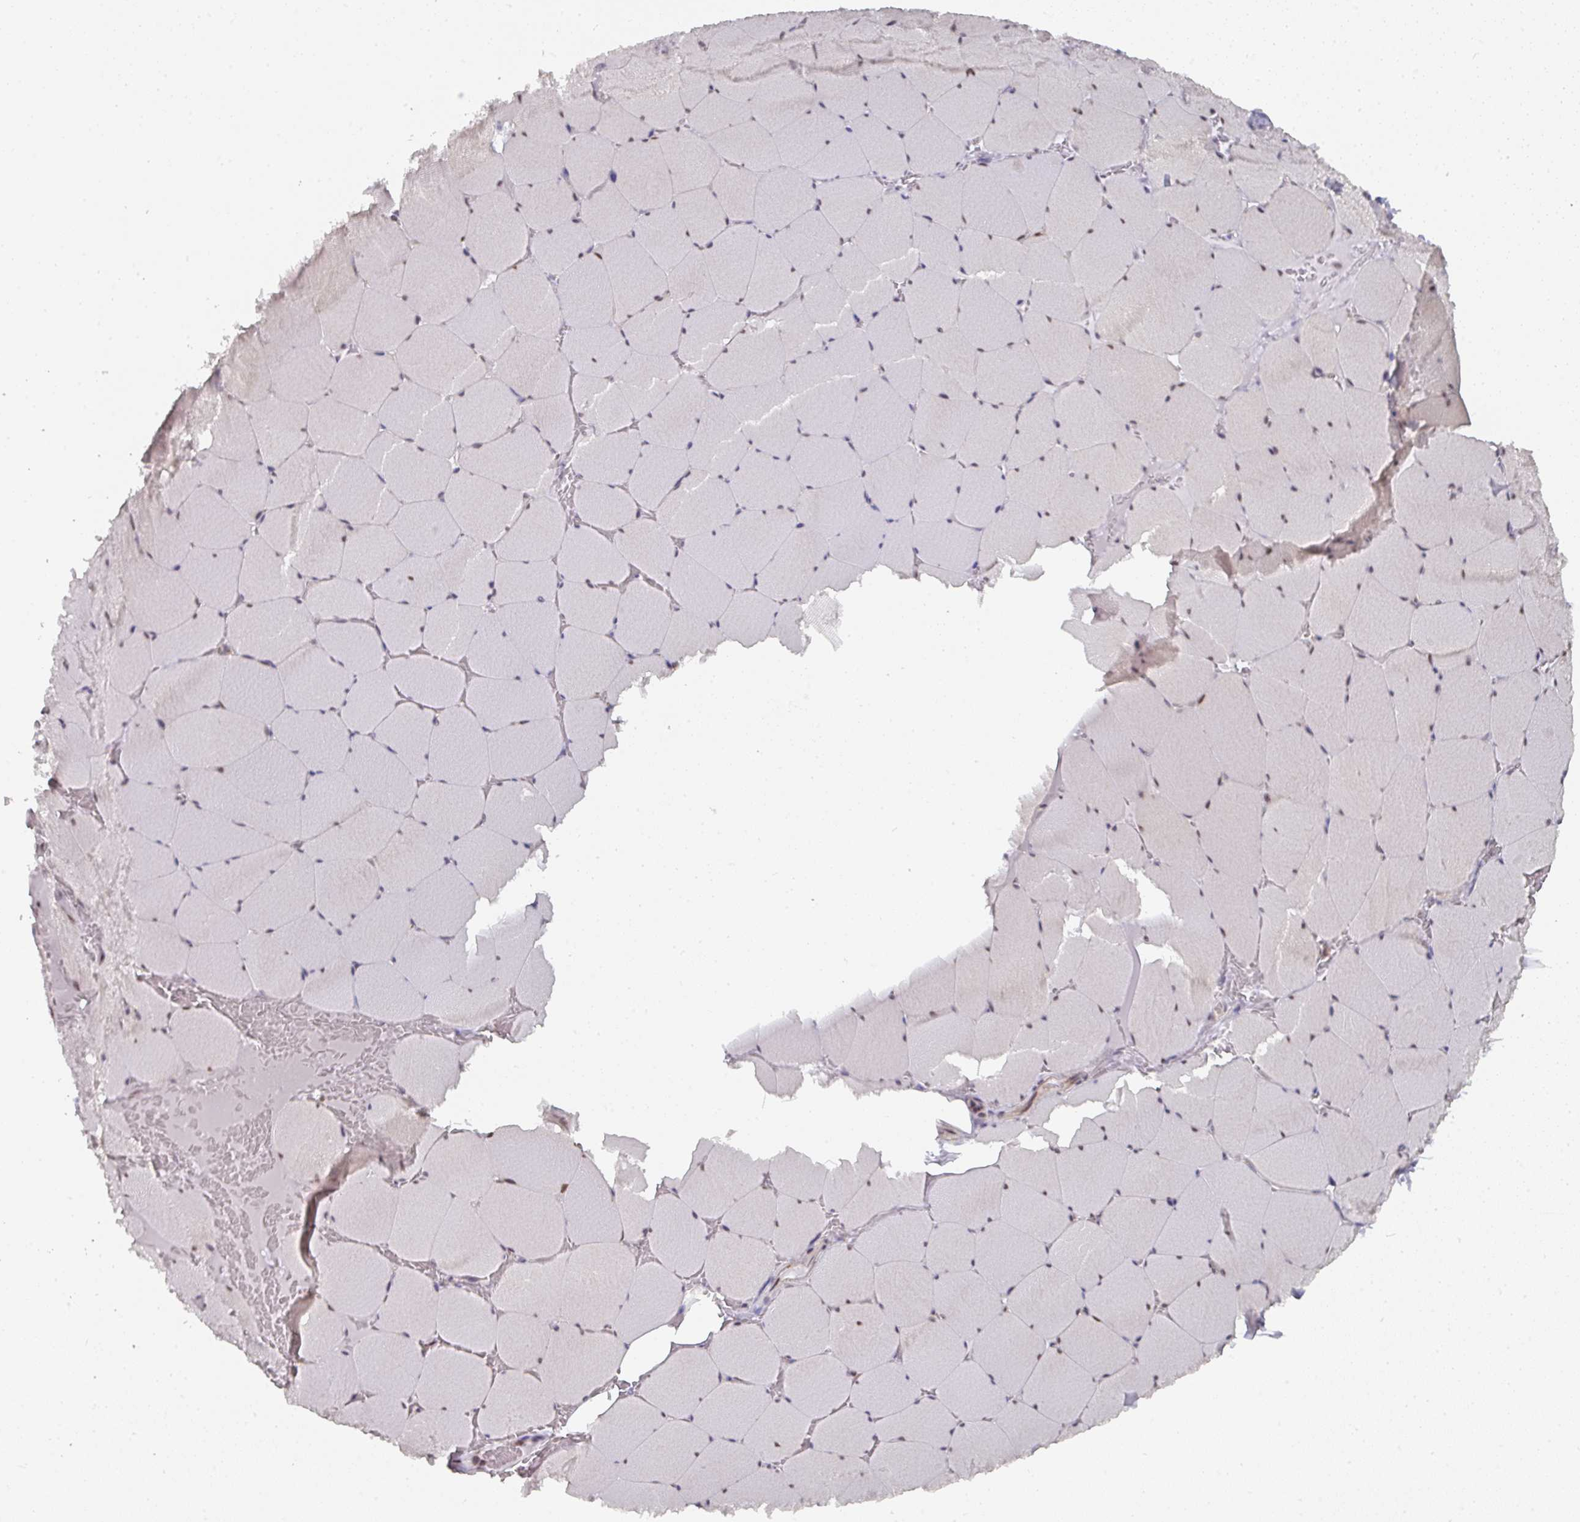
{"staining": {"intensity": "negative", "quantity": "none", "location": "none"}, "tissue": "skeletal muscle", "cell_type": "Myocytes", "image_type": "normal", "snomed": [{"axis": "morphology", "description": "Normal tissue, NOS"}, {"axis": "topography", "description": "Skeletal muscle"}, {"axis": "topography", "description": "Head-Neck"}], "caption": "The histopathology image shows no significant staining in myocytes of skeletal muscle. Brightfield microscopy of IHC stained with DAB (brown) and hematoxylin (blue), captured at high magnification.", "gene": "C18orf25", "patient": {"sex": "male", "age": 66}}